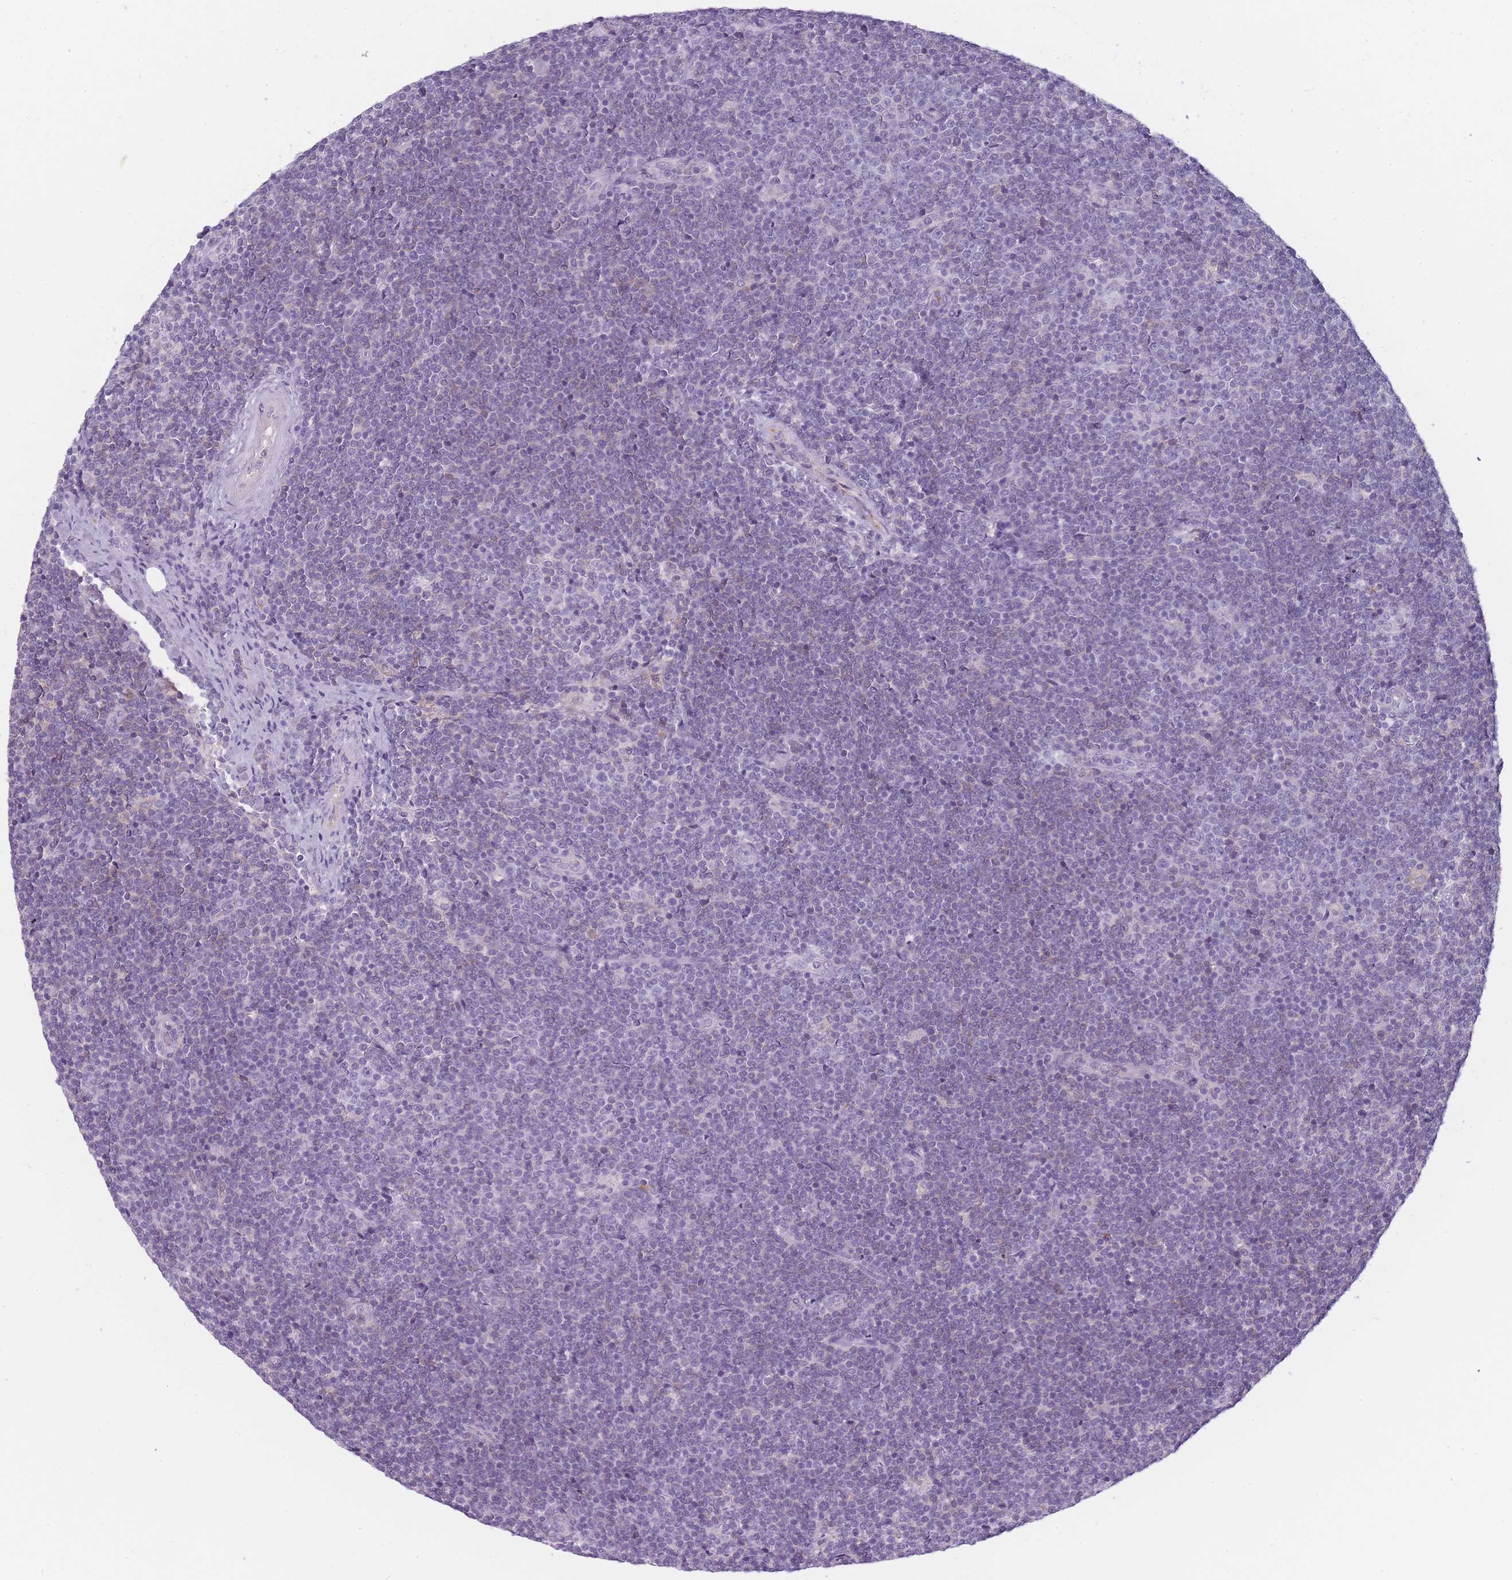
{"staining": {"intensity": "negative", "quantity": "none", "location": "none"}, "tissue": "lymphoma", "cell_type": "Tumor cells", "image_type": "cancer", "snomed": [{"axis": "morphology", "description": "Malignant lymphoma, non-Hodgkin's type, Low grade"}, {"axis": "topography", "description": "Lymph node"}], "caption": "An image of lymphoma stained for a protein displays no brown staining in tumor cells. (Immunohistochemistry (ihc), brightfield microscopy, high magnification).", "gene": "NDST2", "patient": {"sex": "male", "age": 48}}